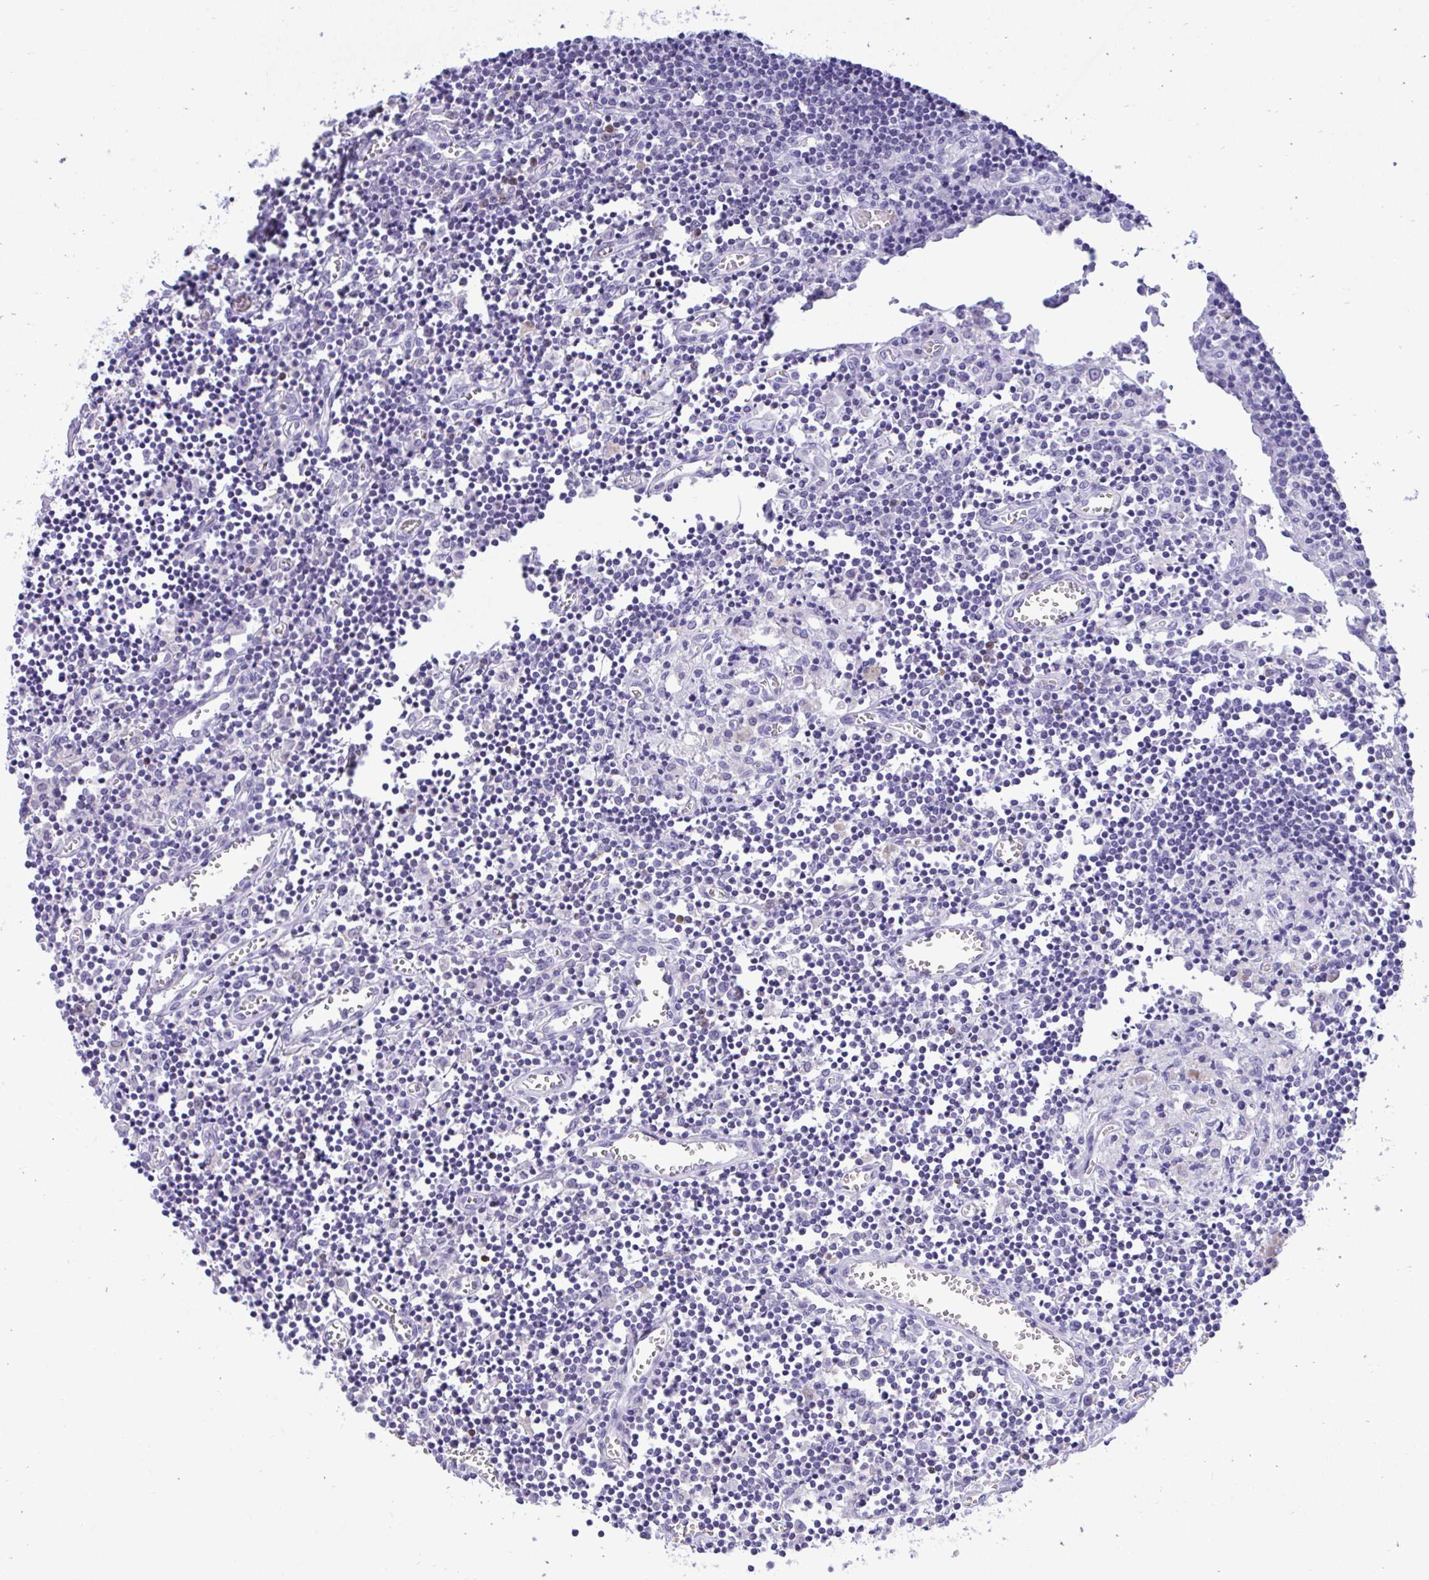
{"staining": {"intensity": "negative", "quantity": "none", "location": "none"}, "tissue": "lymph node", "cell_type": "Non-germinal center cells", "image_type": "normal", "snomed": [{"axis": "morphology", "description": "Normal tissue, NOS"}, {"axis": "topography", "description": "Lymph node"}], "caption": "The photomicrograph demonstrates no staining of non-germinal center cells in benign lymph node. (Brightfield microscopy of DAB immunohistochemistry at high magnification).", "gene": "PGM2L1", "patient": {"sex": "male", "age": 66}}